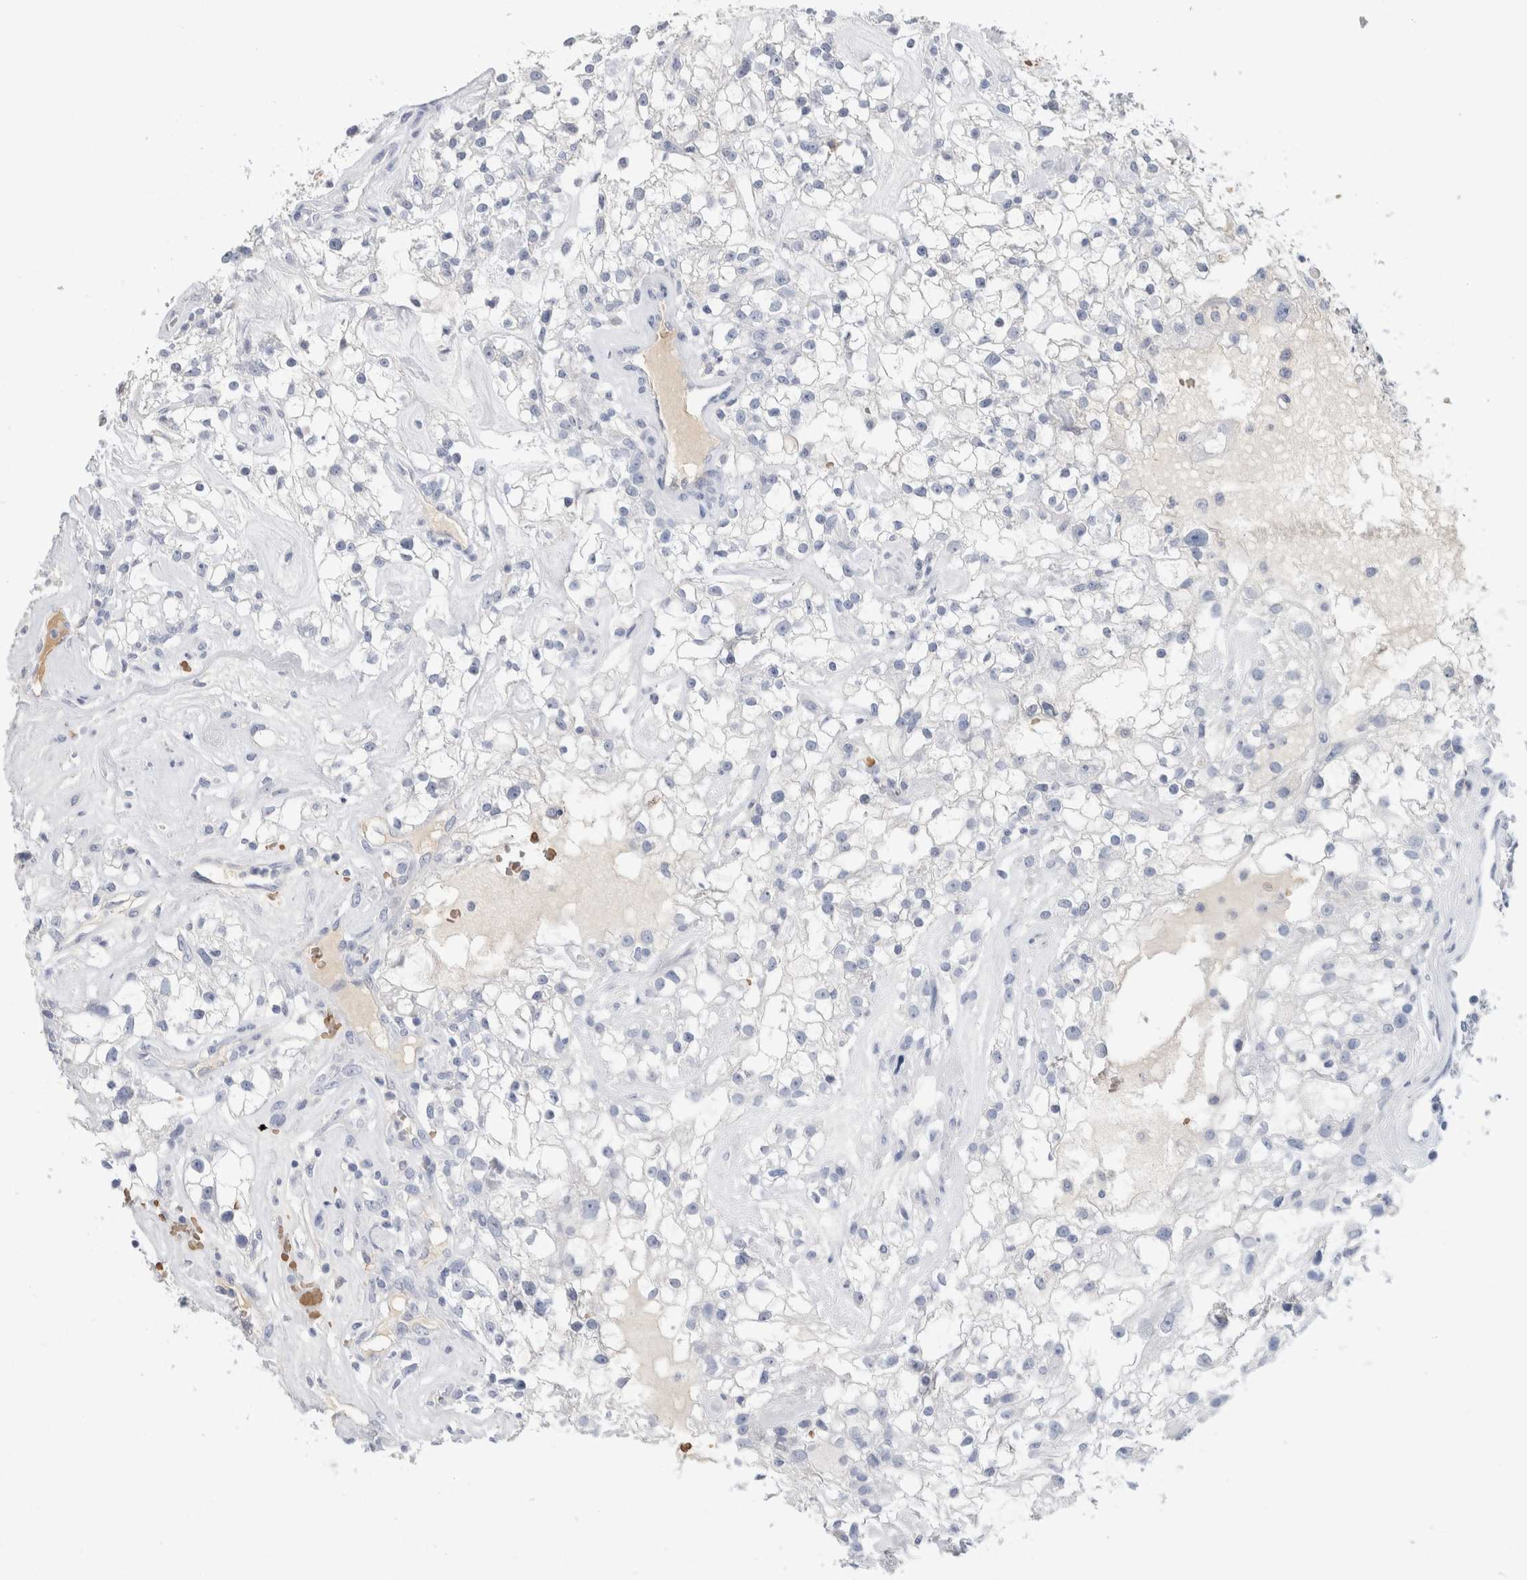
{"staining": {"intensity": "negative", "quantity": "none", "location": "none"}, "tissue": "renal cancer", "cell_type": "Tumor cells", "image_type": "cancer", "snomed": [{"axis": "morphology", "description": "Adenocarcinoma, NOS"}, {"axis": "topography", "description": "Kidney"}], "caption": "Protein analysis of renal cancer shows no significant staining in tumor cells.", "gene": "CA1", "patient": {"sex": "female", "age": 60}}